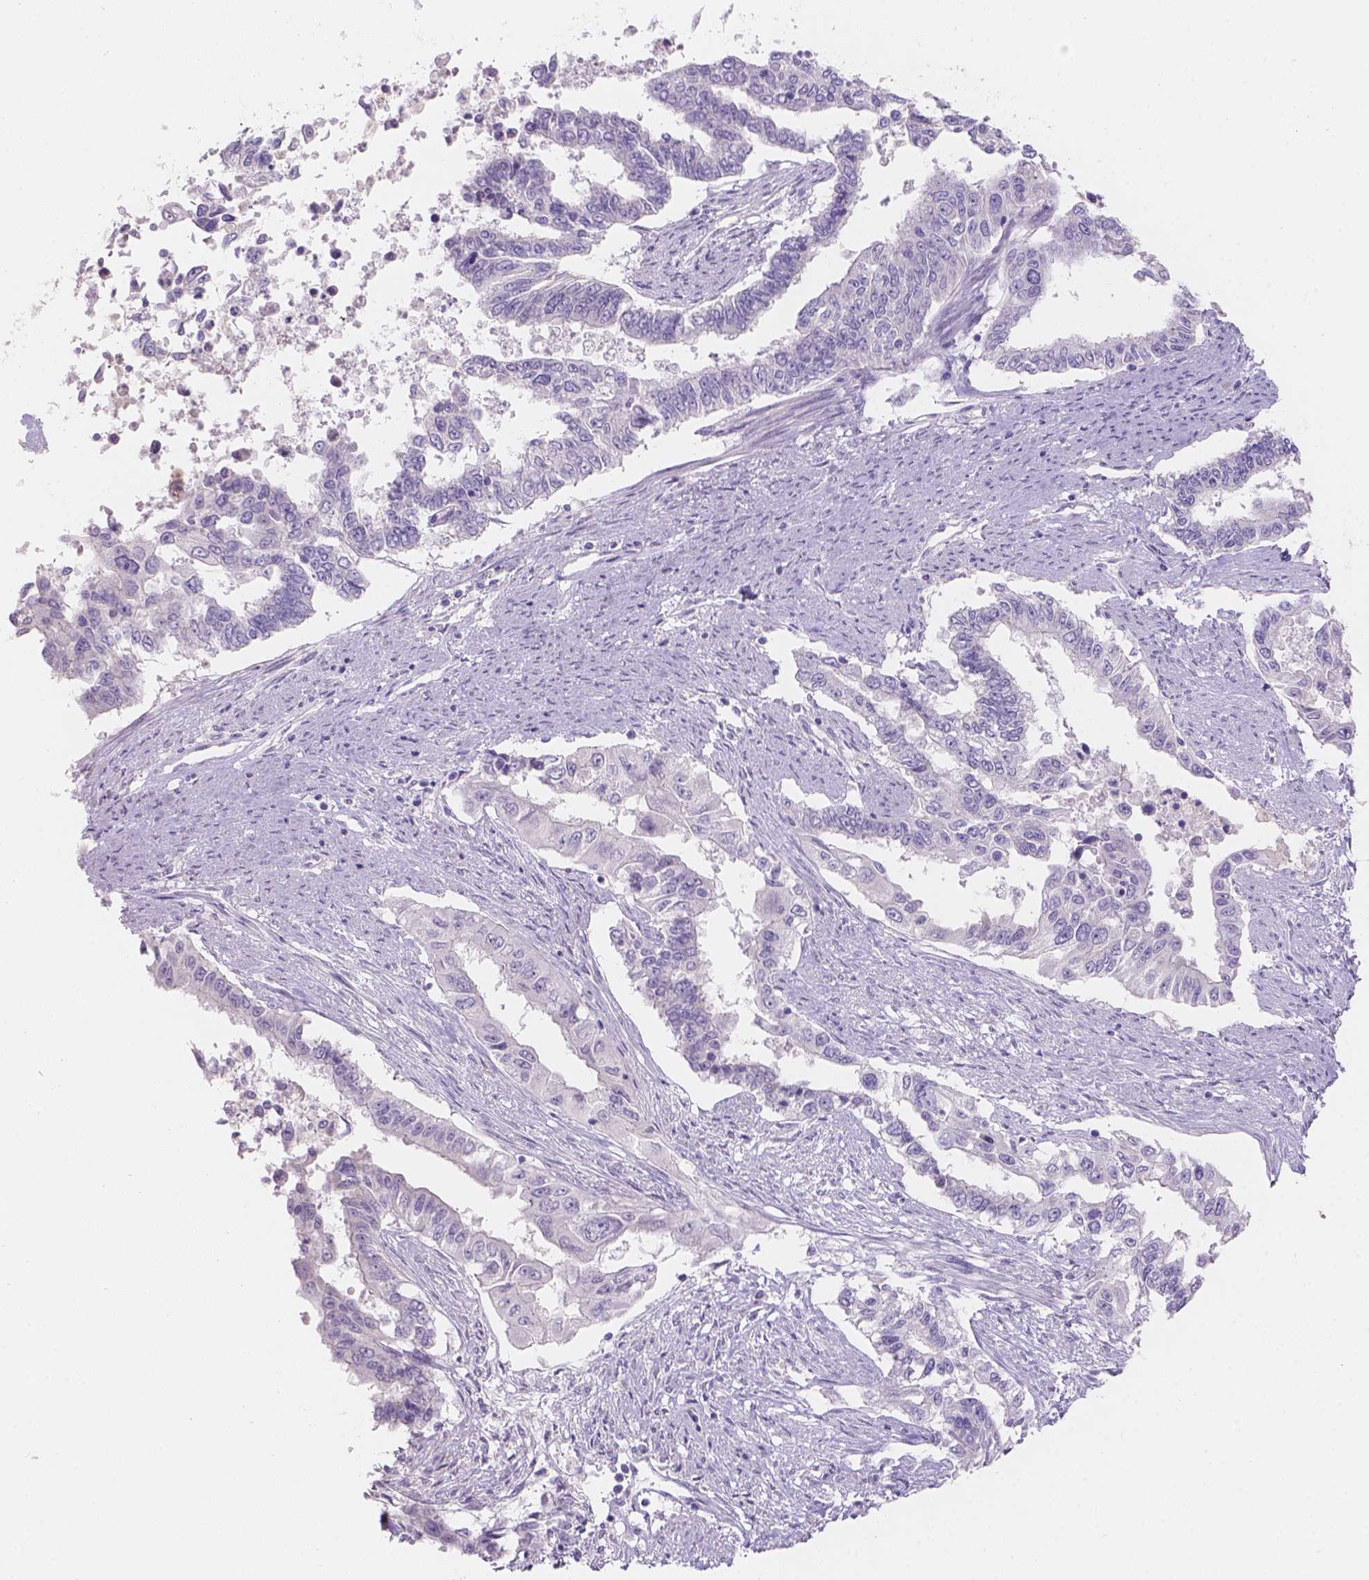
{"staining": {"intensity": "negative", "quantity": "none", "location": "none"}, "tissue": "endometrial cancer", "cell_type": "Tumor cells", "image_type": "cancer", "snomed": [{"axis": "morphology", "description": "Adenocarcinoma, NOS"}, {"axis": "topography", "description": "Uterus"}], "caption": "Human endometrial cancer (adenocarcinoma) stained for a protein using IHC reveals no expression in tumor cells.", "gene": "HTN3", "patient": {"sex": "female", "age": 59}}